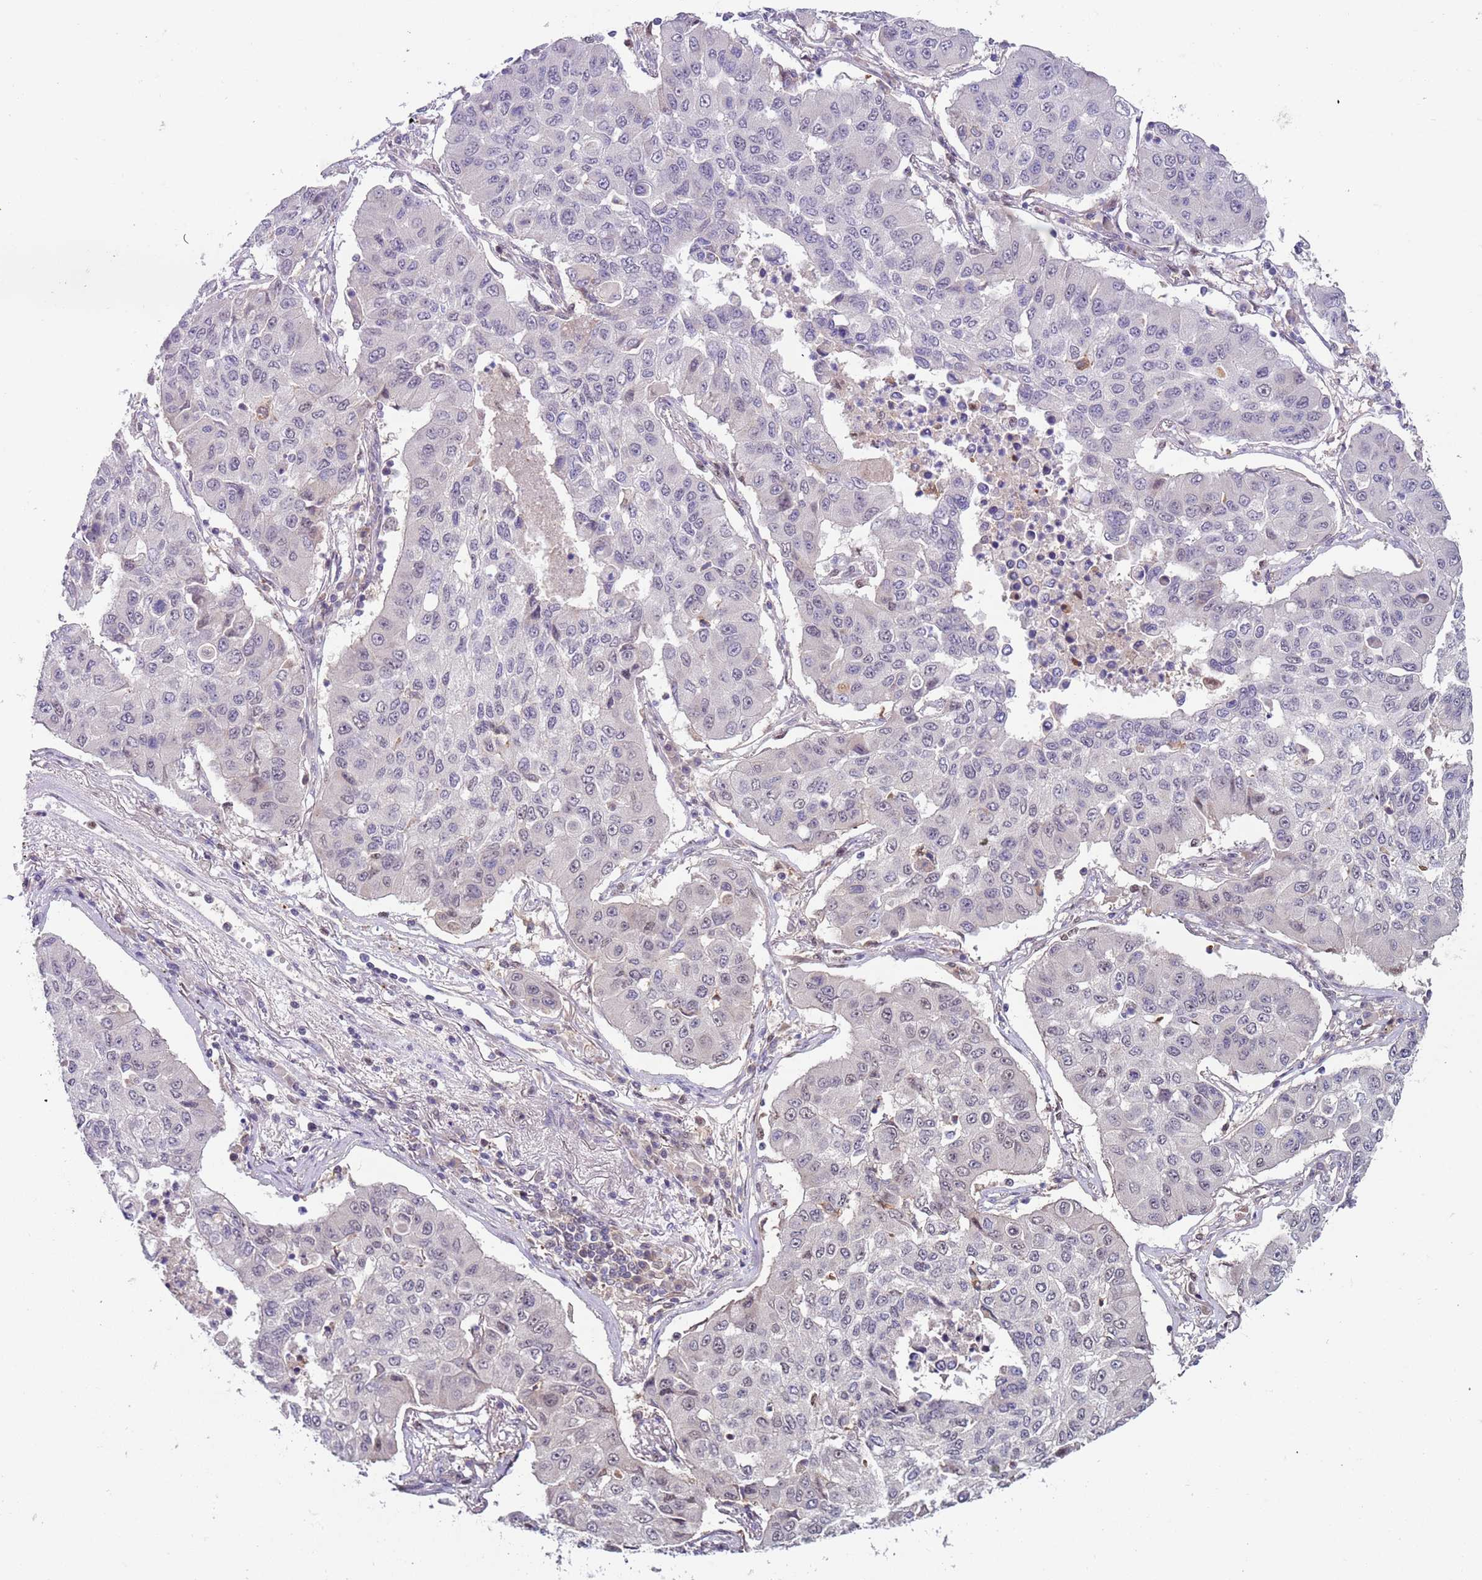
{"staining": {"intensity": "negative", "quantity": "none", "location": "none"}, "tissue": "lung cancer", "cell_type": "Tumor cells", "image_type": "cancer", "snomed": [{"axis": "morphology", "description": "Squamous cell carcinoma, NOS"}, {"axis": "topography", "description": "Lung"}], "caption": "There is no significant positivity in tumor cells of lung squamous cell carcinoma. (DAB immunohistochemistry, high magnification).", "gene": "RMND5B", "patient": {"sex": "male", "age": 74}}